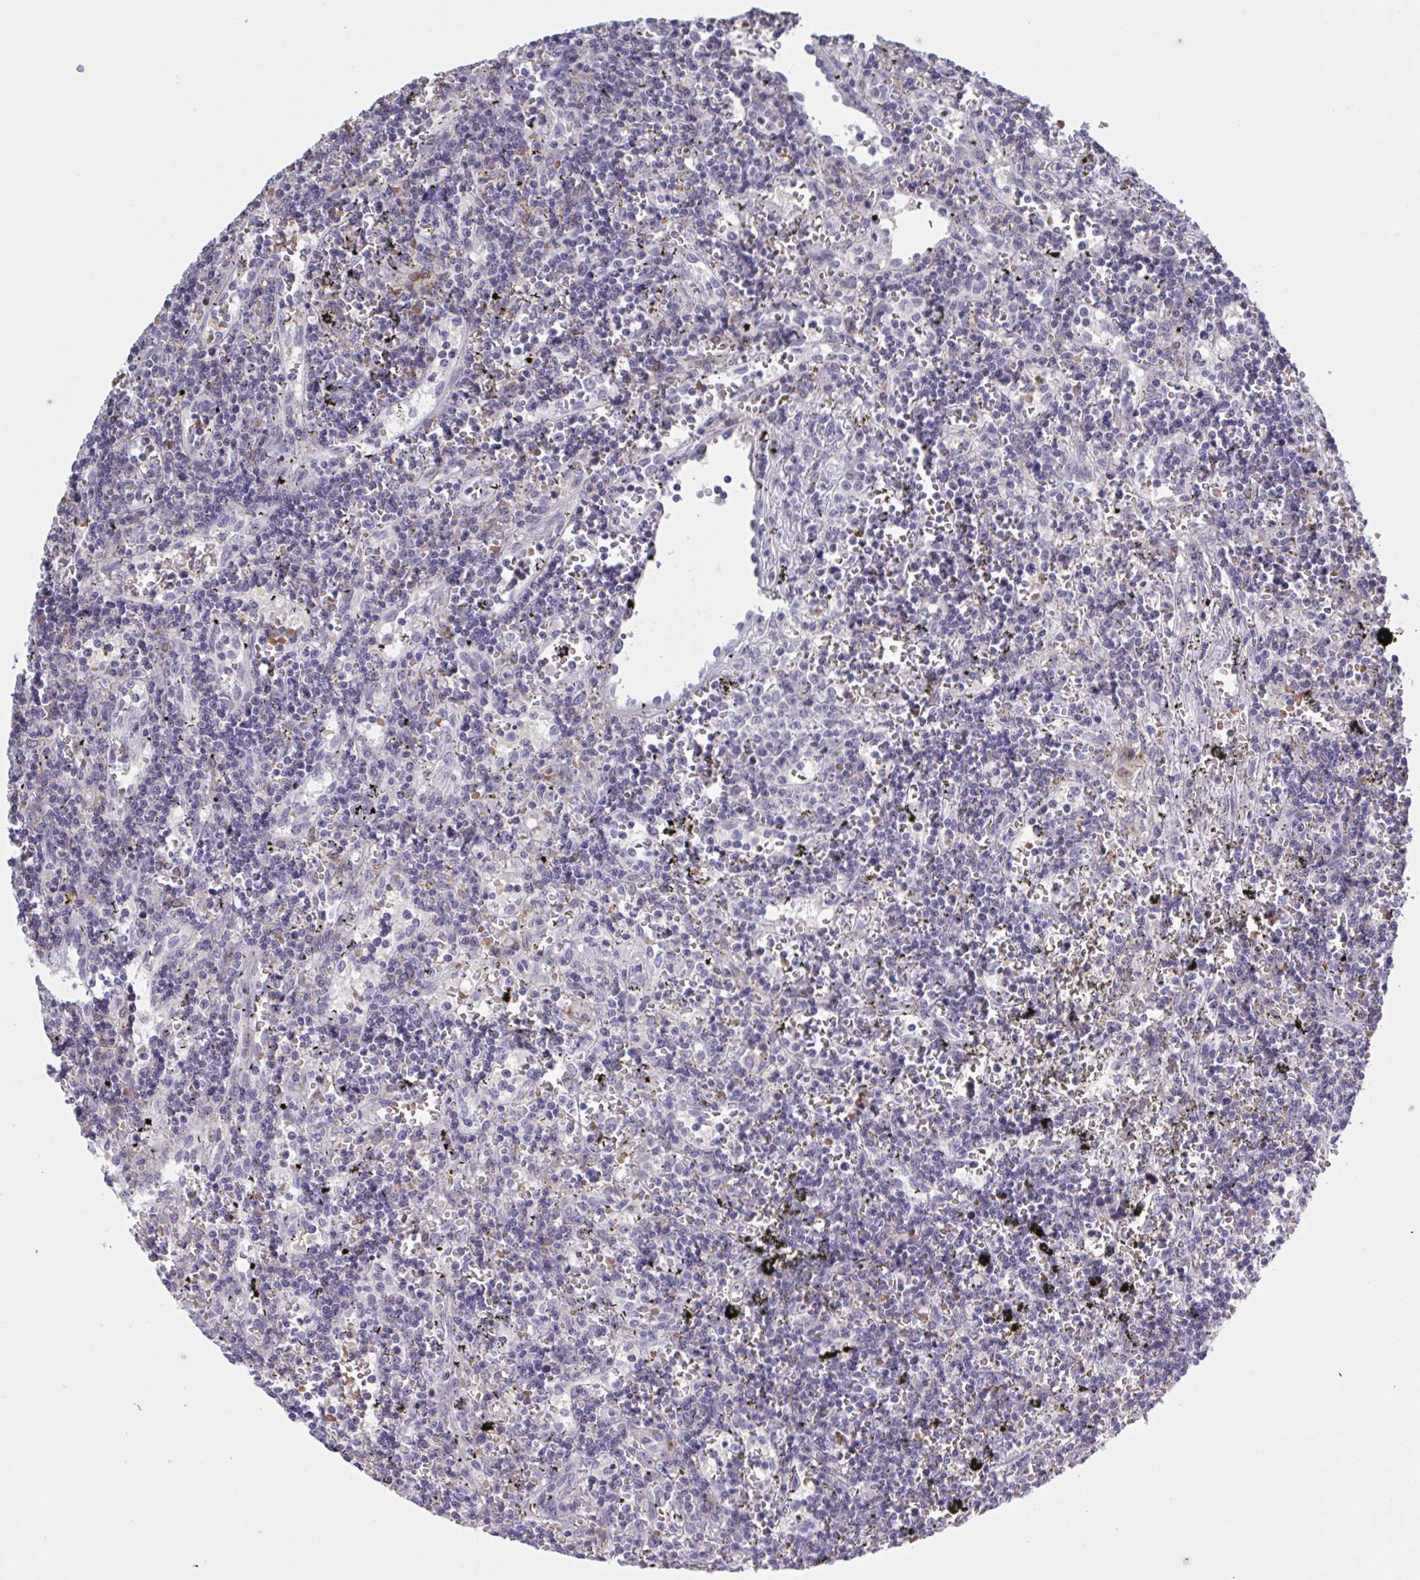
{"staining": {"intensity": "negative", "quantity": "none", "location": "none"}, "tissue": "lymphoma", "cell_type": "Tumor cells", "image_type": "cancer", "snomed": [{"axis": "morphology", "description": "Malignant lymphoma, non-Hodgkin's type, Low grade"}, {"axis": "topography", "description": "Spleen"}], "caption": "Tumor cells are negative for protein expression in human malignant lymphoma, non-Hodgkin's type (low-grade).", "gene": "HSD11B2", "patient": {"sex": "male", "age": 60}}